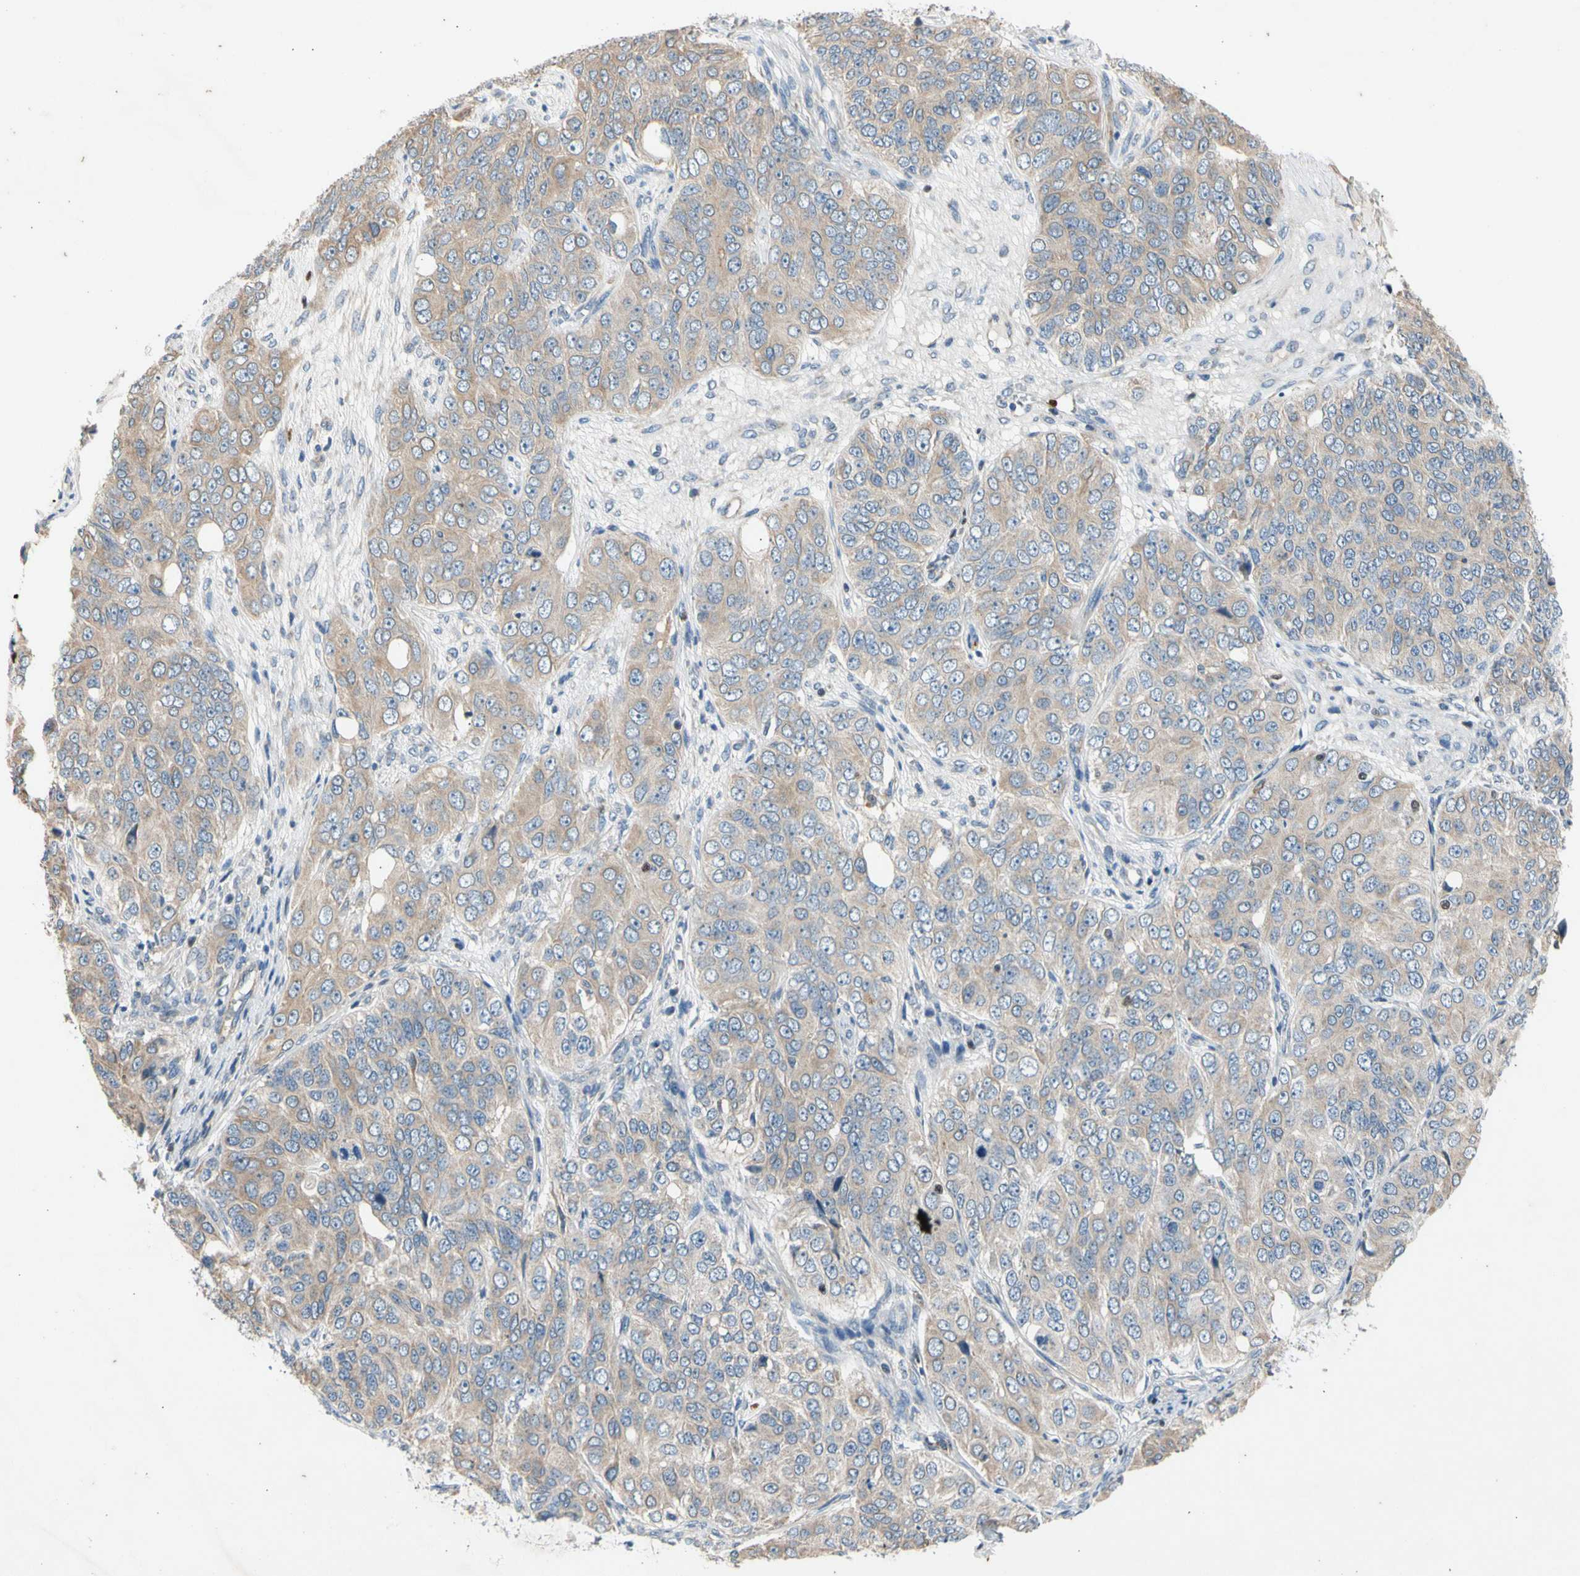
{"staining": {"intensity": "weak", "quantity": ">75%", "location": "cytoplasmic/membranous"}, "tissue": "ovarian cancer", "cell_type": "Tumor cells", "image_type": "cancer", "snomed": [{"axis": "morphology", "description": "Carcinoma, endometroid"}, {"axis": "topography", "description": "Ovary"}], "caption": "This image shows immunohistochemistry staining of ovarian cancer (endometroid carcinoma), with low weak cytoplasmic/membranous staining in approximately >75% of tumor cells.", "gene": "TBX21", "patient": {"sex": "female", "age": 51}}